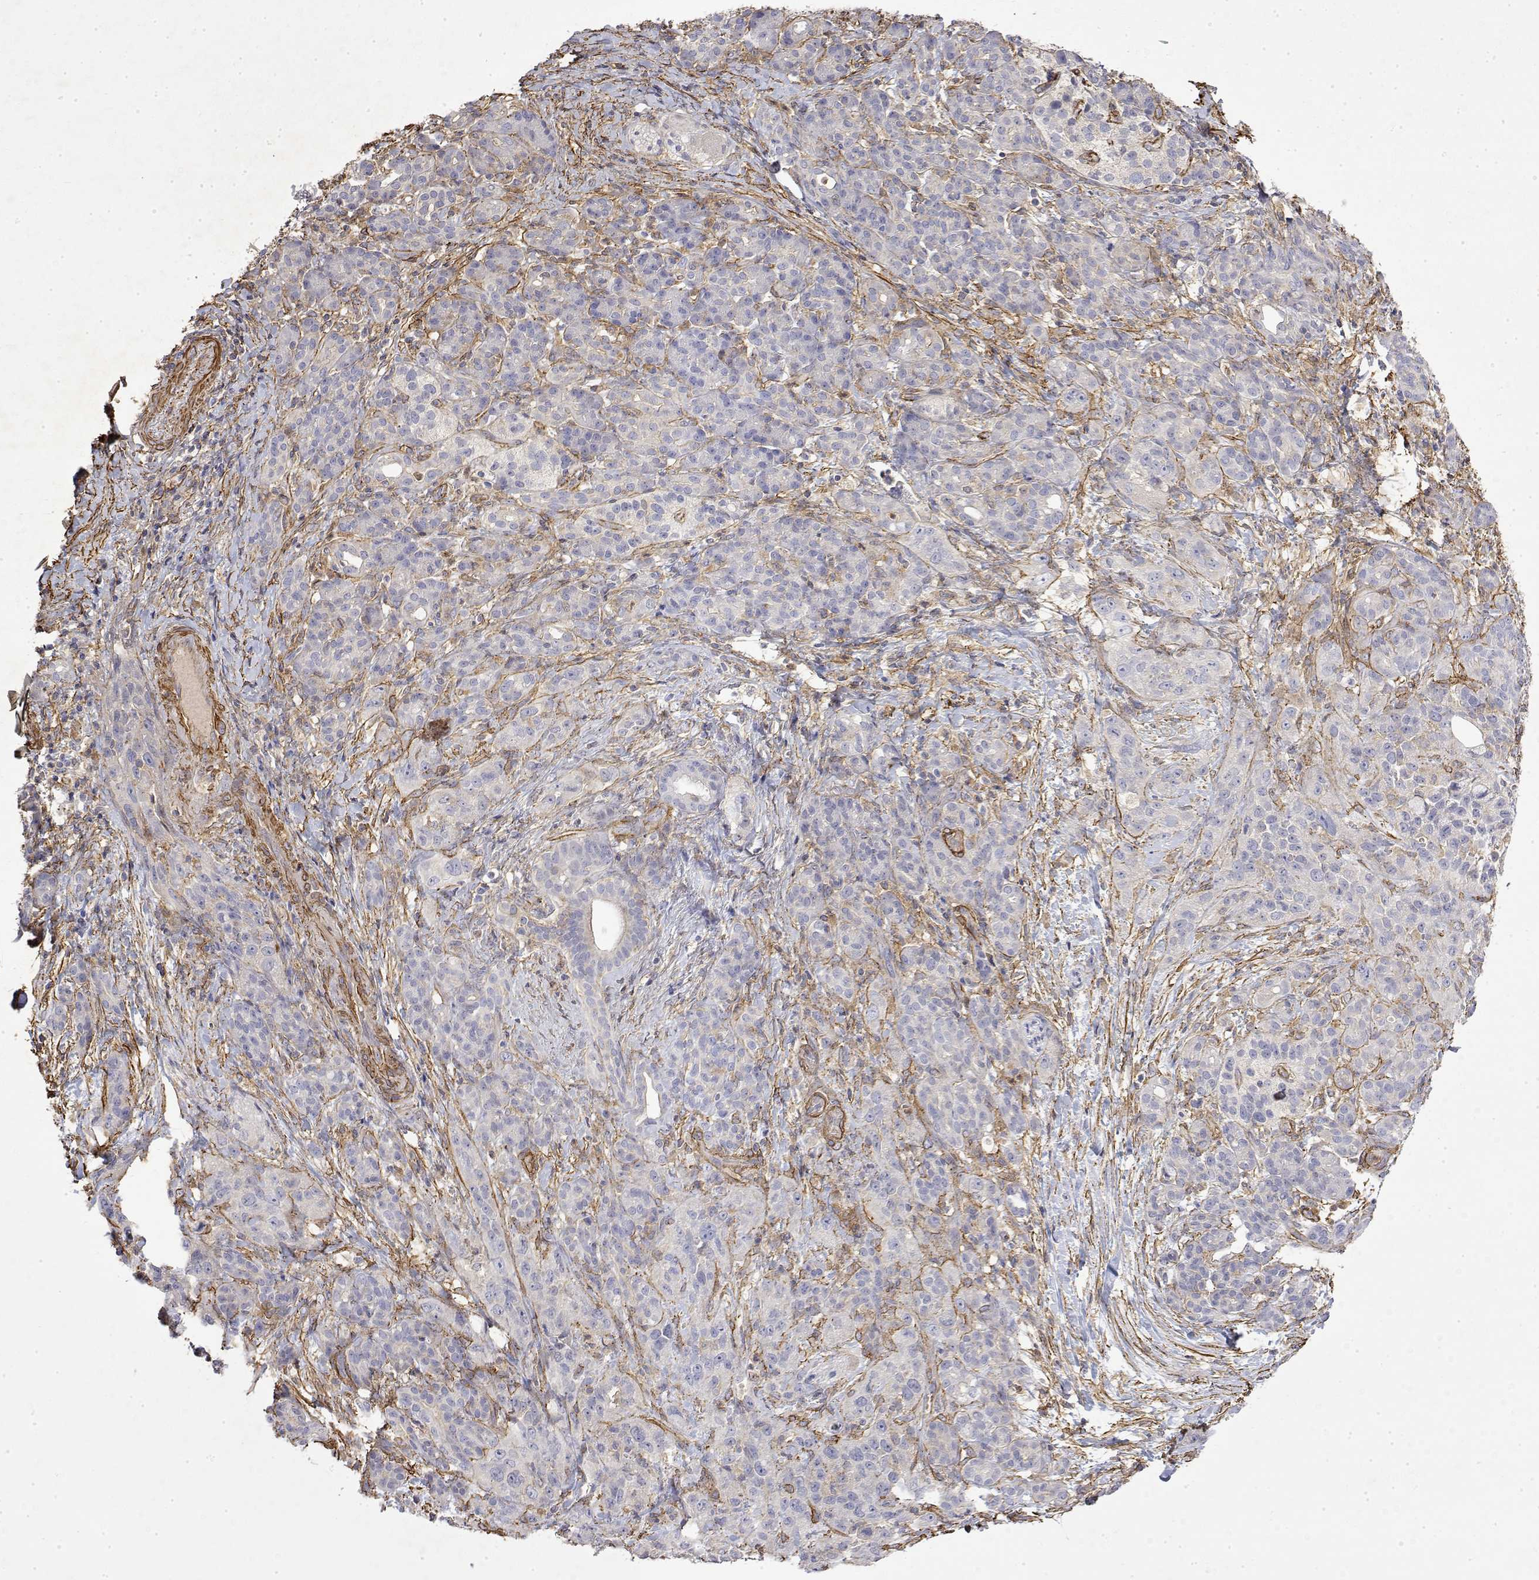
{"staining": {"intensity": "negative", "quantity": "none", "location": "none"}, "tissue": "pancreatic cancer", "cell_type": "Tumor cells", "image_type": "cancer", "snomed": [{"axis": "morphology", "description": "Adenocarcinoma, NOS"}, {"axis": "topography", "description": "Pancreas"}], "caption": "Protein analysis of adenocarcinoma (pancreatic) demonstrates no significant positivity in tumor cells.", "gene": "SOWAHD", "patient": {"sex": "male", "age": 44}}